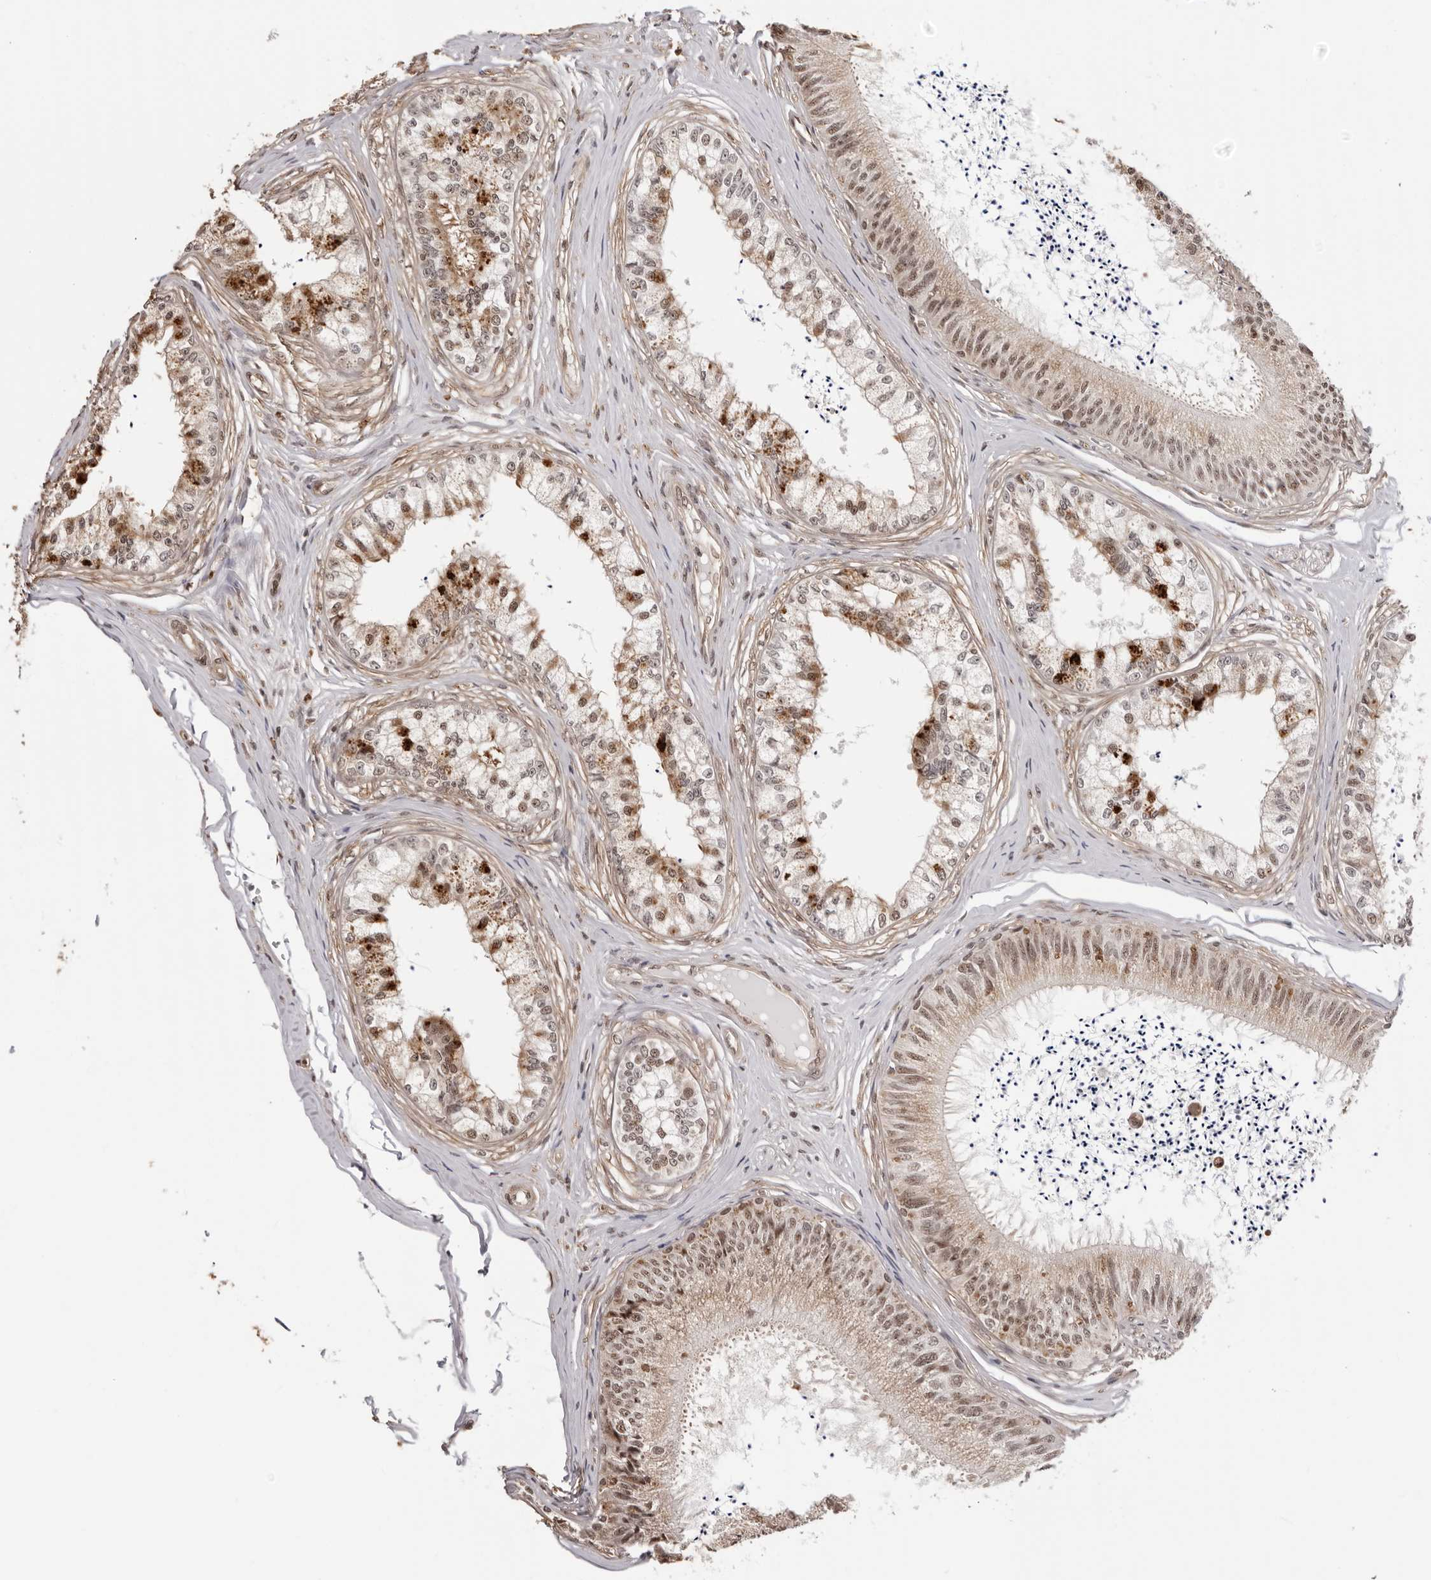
{"staining": {"intensity": "moderate", "quantity": ">75%", "location": "cytoplasmic/membranous,nuclear"}, "tissue": "epididymis", "cell_type": "Glandular cells", "image_type": "normal", "snomed": [{"axis": "morphology", "description": "Normal tissue, NOS"}, {"axis": "topography", "description": "Epididymis"}], "caption": "Brown immunohistochemical staining in benign human epididymis displays moderate cytoplasmic/membranous,nuclear expression in approximately >75% of glandular cells.", "gene": "SDE2", "patient": {"sex": "male", "age": 79}}